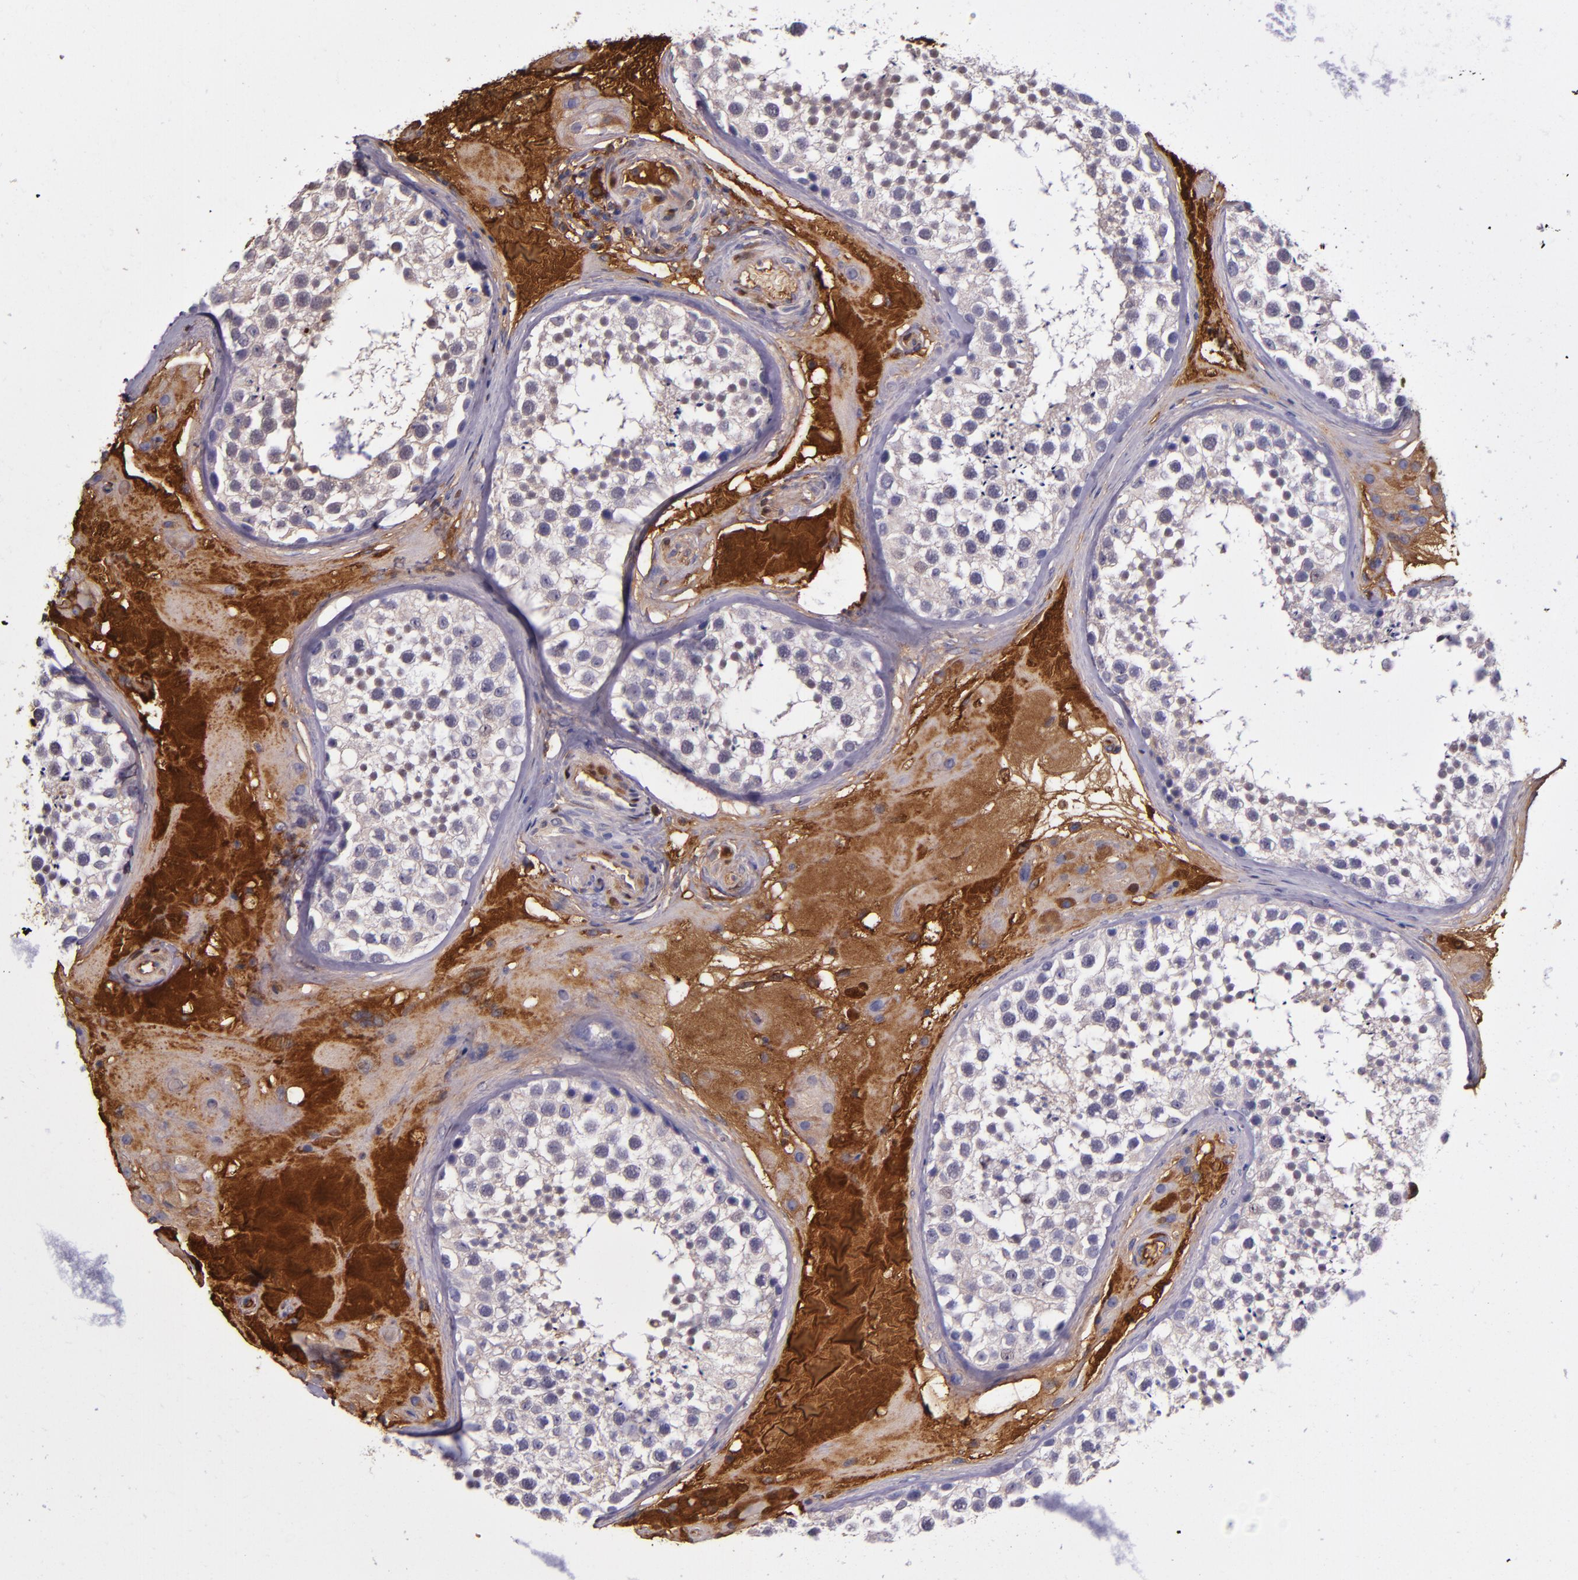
{"staining": {"intensity": "negative", "quantity": "none", "location": "none"}, "tissue": "testis", "cell_type": "Cells in seminiferous ducts", "image_type": "normal", "snomed": [{"axis": "morphology", "description": "Normal tissue, NOS"}, {"axis": "topography", "description": "Testis"}], "caption": "This image is of unremarkable testis stained with immunohistochemistry (IHC) to label a protein in brown with the nuclei are counter-stained blue. There is no positivity in cells in seminiferous ducts.", "gene": "CLEC3B", "patient": {"sex": "male", "age": 46}}